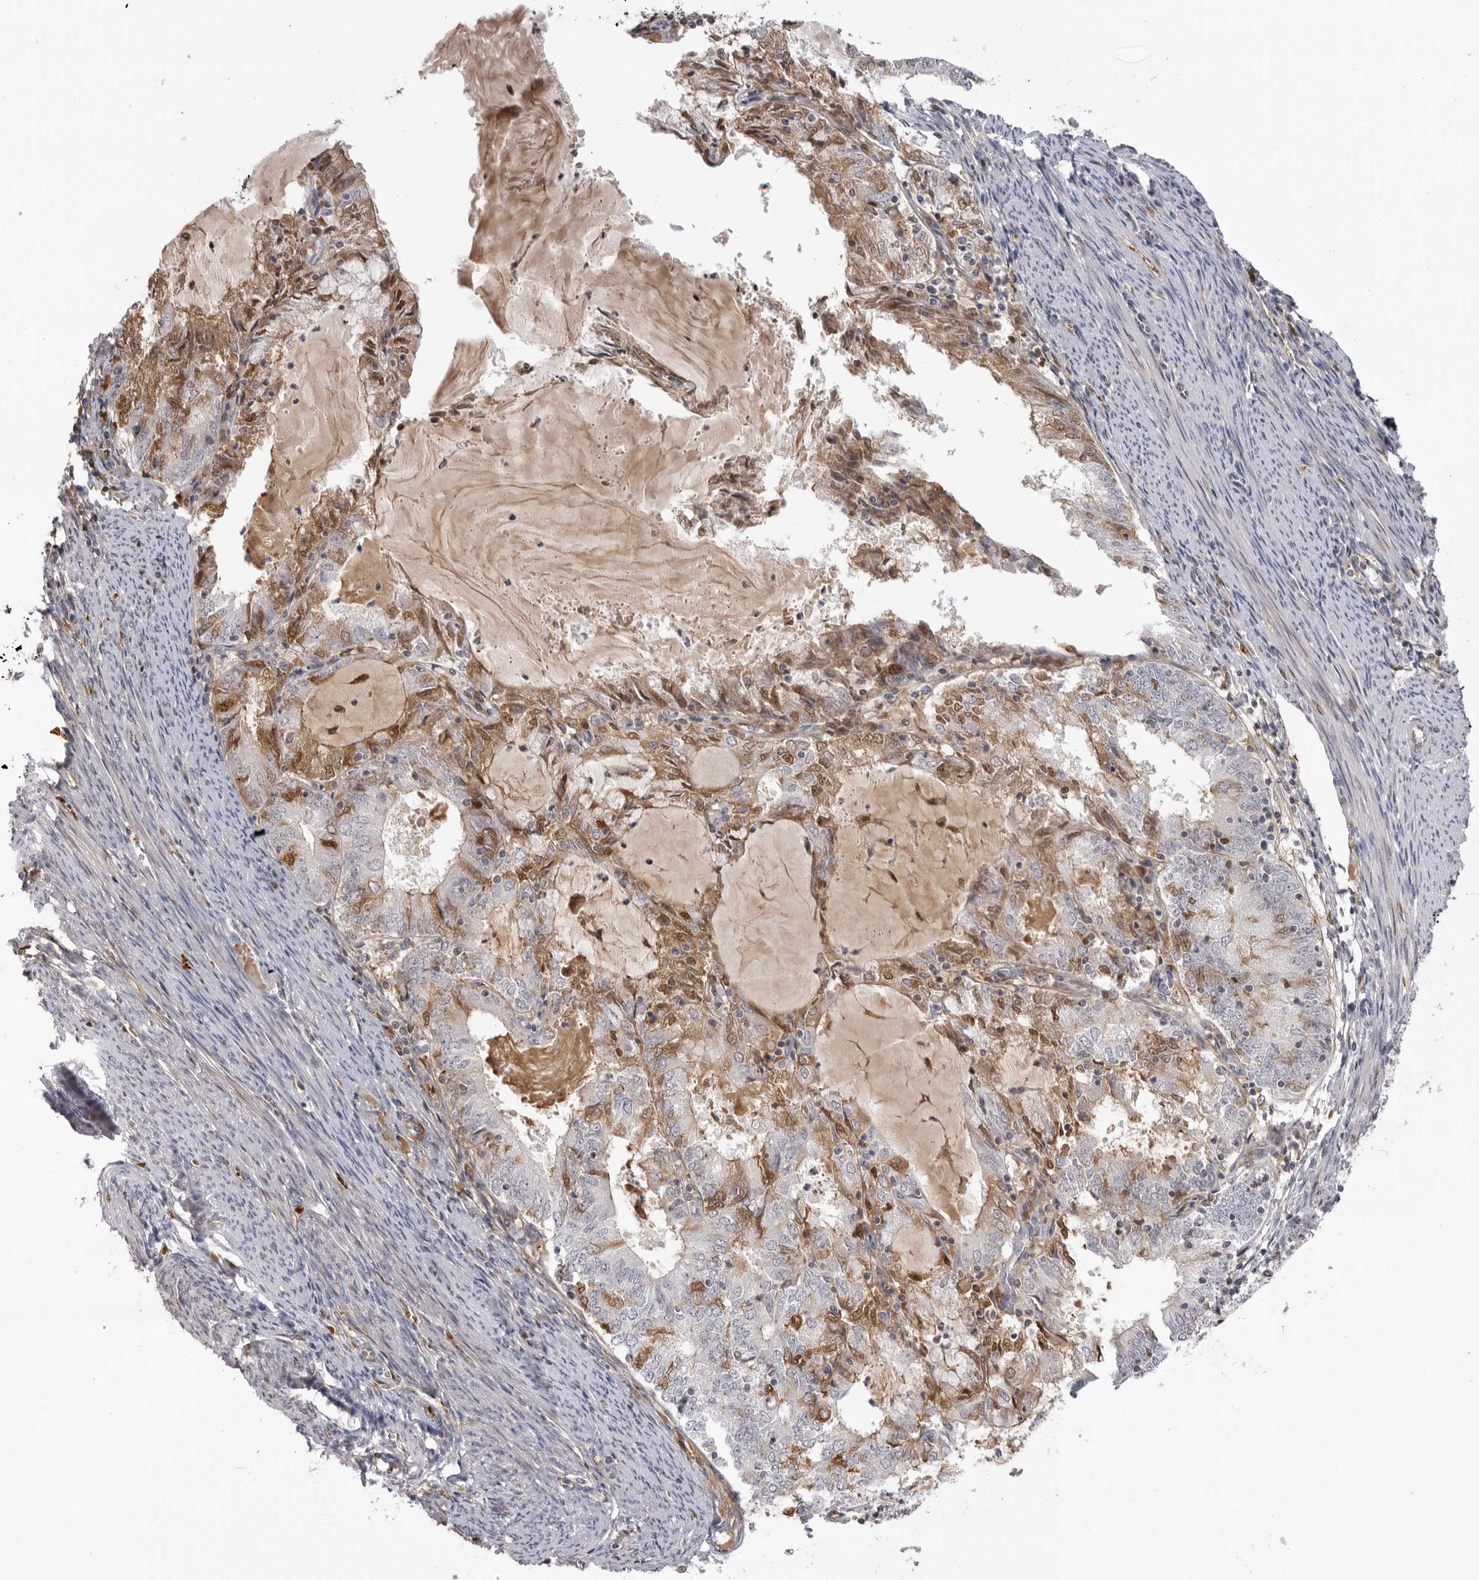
{"staining": {"intensity": "moderate", "quantity": "<25%", "location": "cytoplasmic/membranous"}, "tissue": "endometrial cancer", "cell_type": "Tumor cells", "image_type": "cancer", "snomed": [{"axis": "morphology", "description": "Adenocarcinoma, NOS"}, {"axis": "topography", "description": "Endometrium"}], "caption": "Tumor cells exhibit low levels of moderate cytoplasmic/membranous expression in about <25% of cells in human endometrial cancer. (Stains: DAB (3,3'-diaminobenzidine) in brown, nuclei in blue, Microscopy: brightfield microscopy at high magnification).", "gene": "PLEKHF2", "patient": {"sex": "female", "age": 57}}